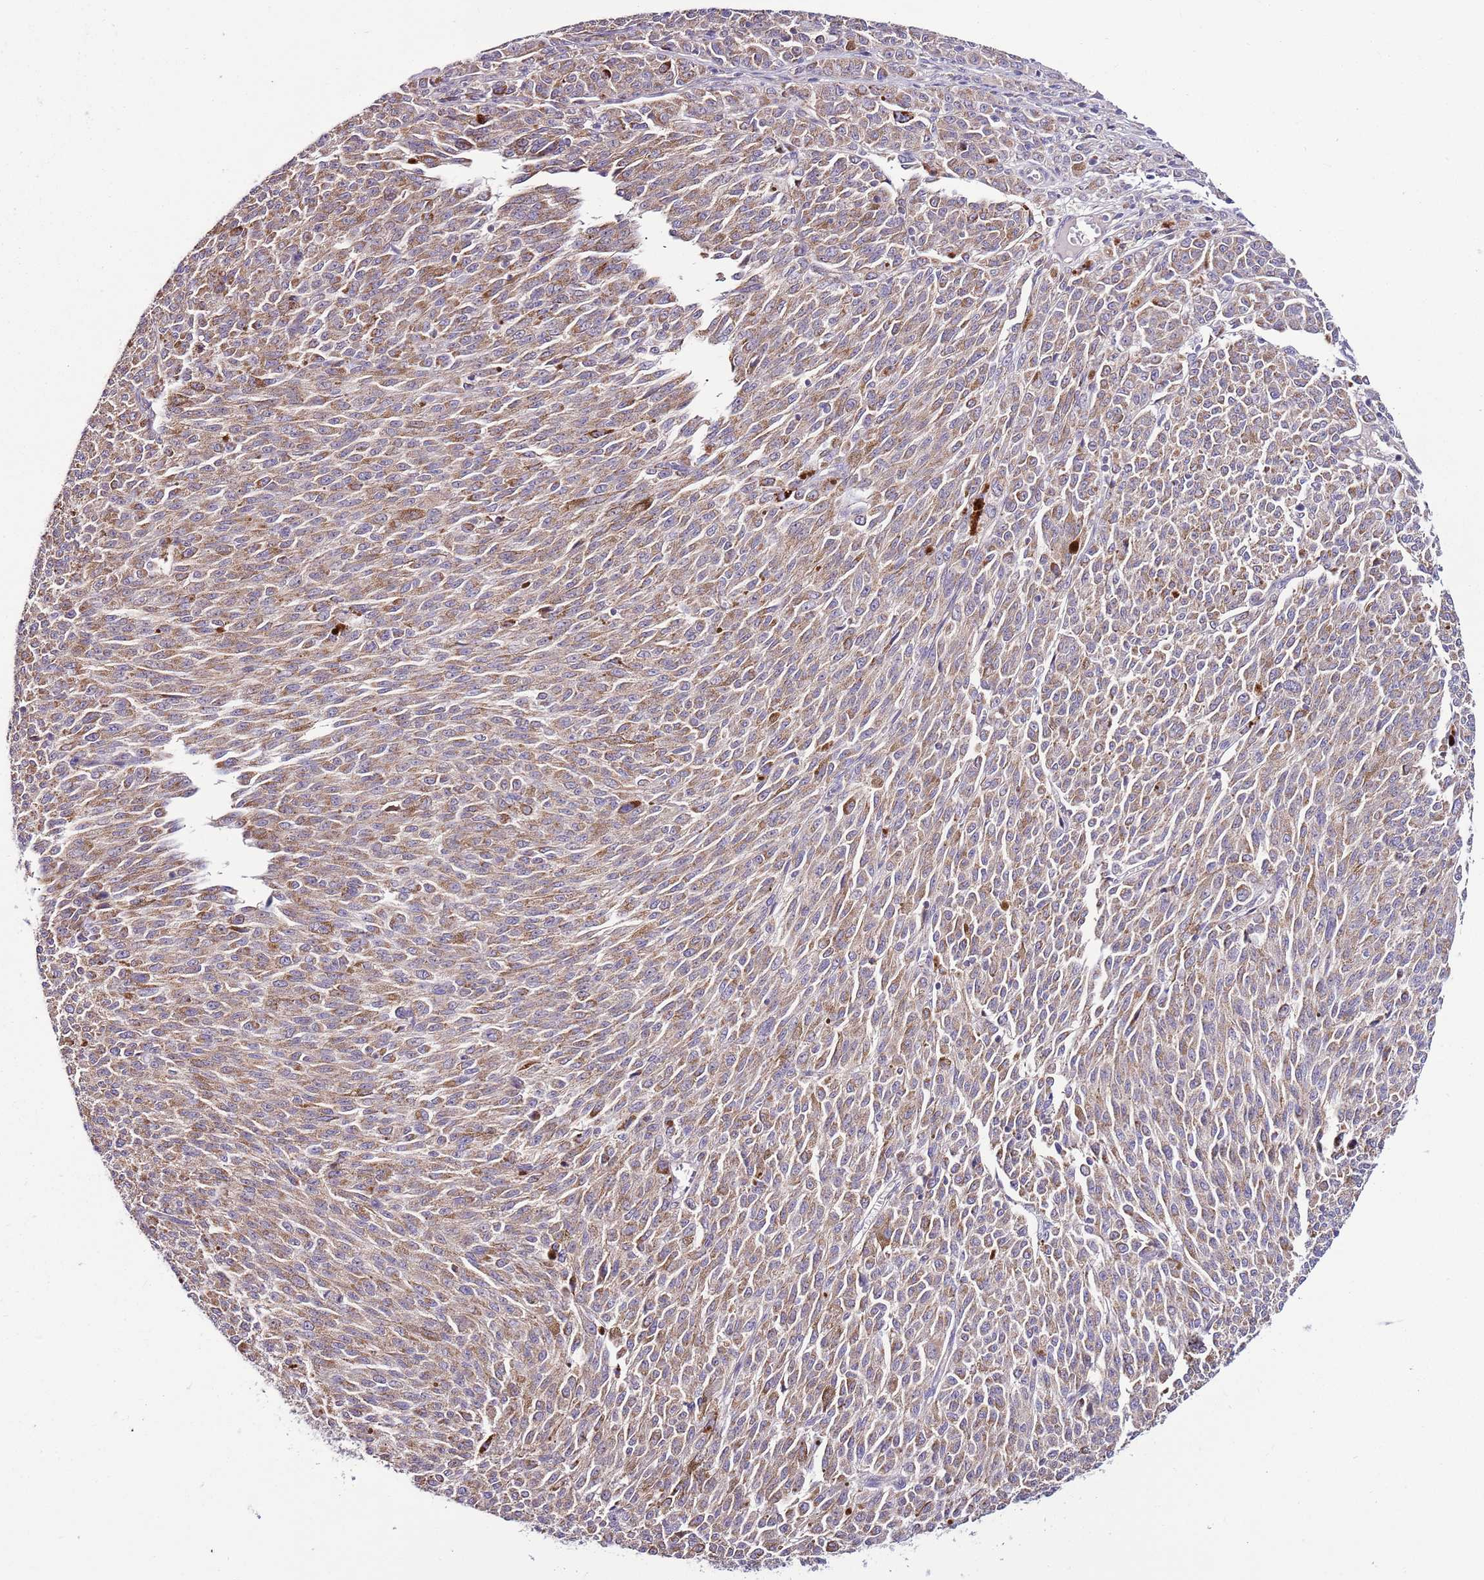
{"staining": {"intensity": "moderate", "quantity": "25%-75%", "location": "cytoplasmic/membranous"}, "tissue": "melanoma", "cell_type": "Tumor cells", "image_type": "cancer", "snomed": [{"axis": "morphology", "description": "Malignant melanoma, NOS"}, {"axis": "topography", "description": "Skin"}], "caption": "IHC of melanoma reveals medium levels of moderate cytoplasmic/membranous staining in approximately 25%-75% of tumor cells. The staining is performed using DAB brown chromogen to label protein expression. The nuclei are counter-stained blue using hematoxylin.", "gene": "SMG1", "patient": {"sex": "female", "age": 52}}